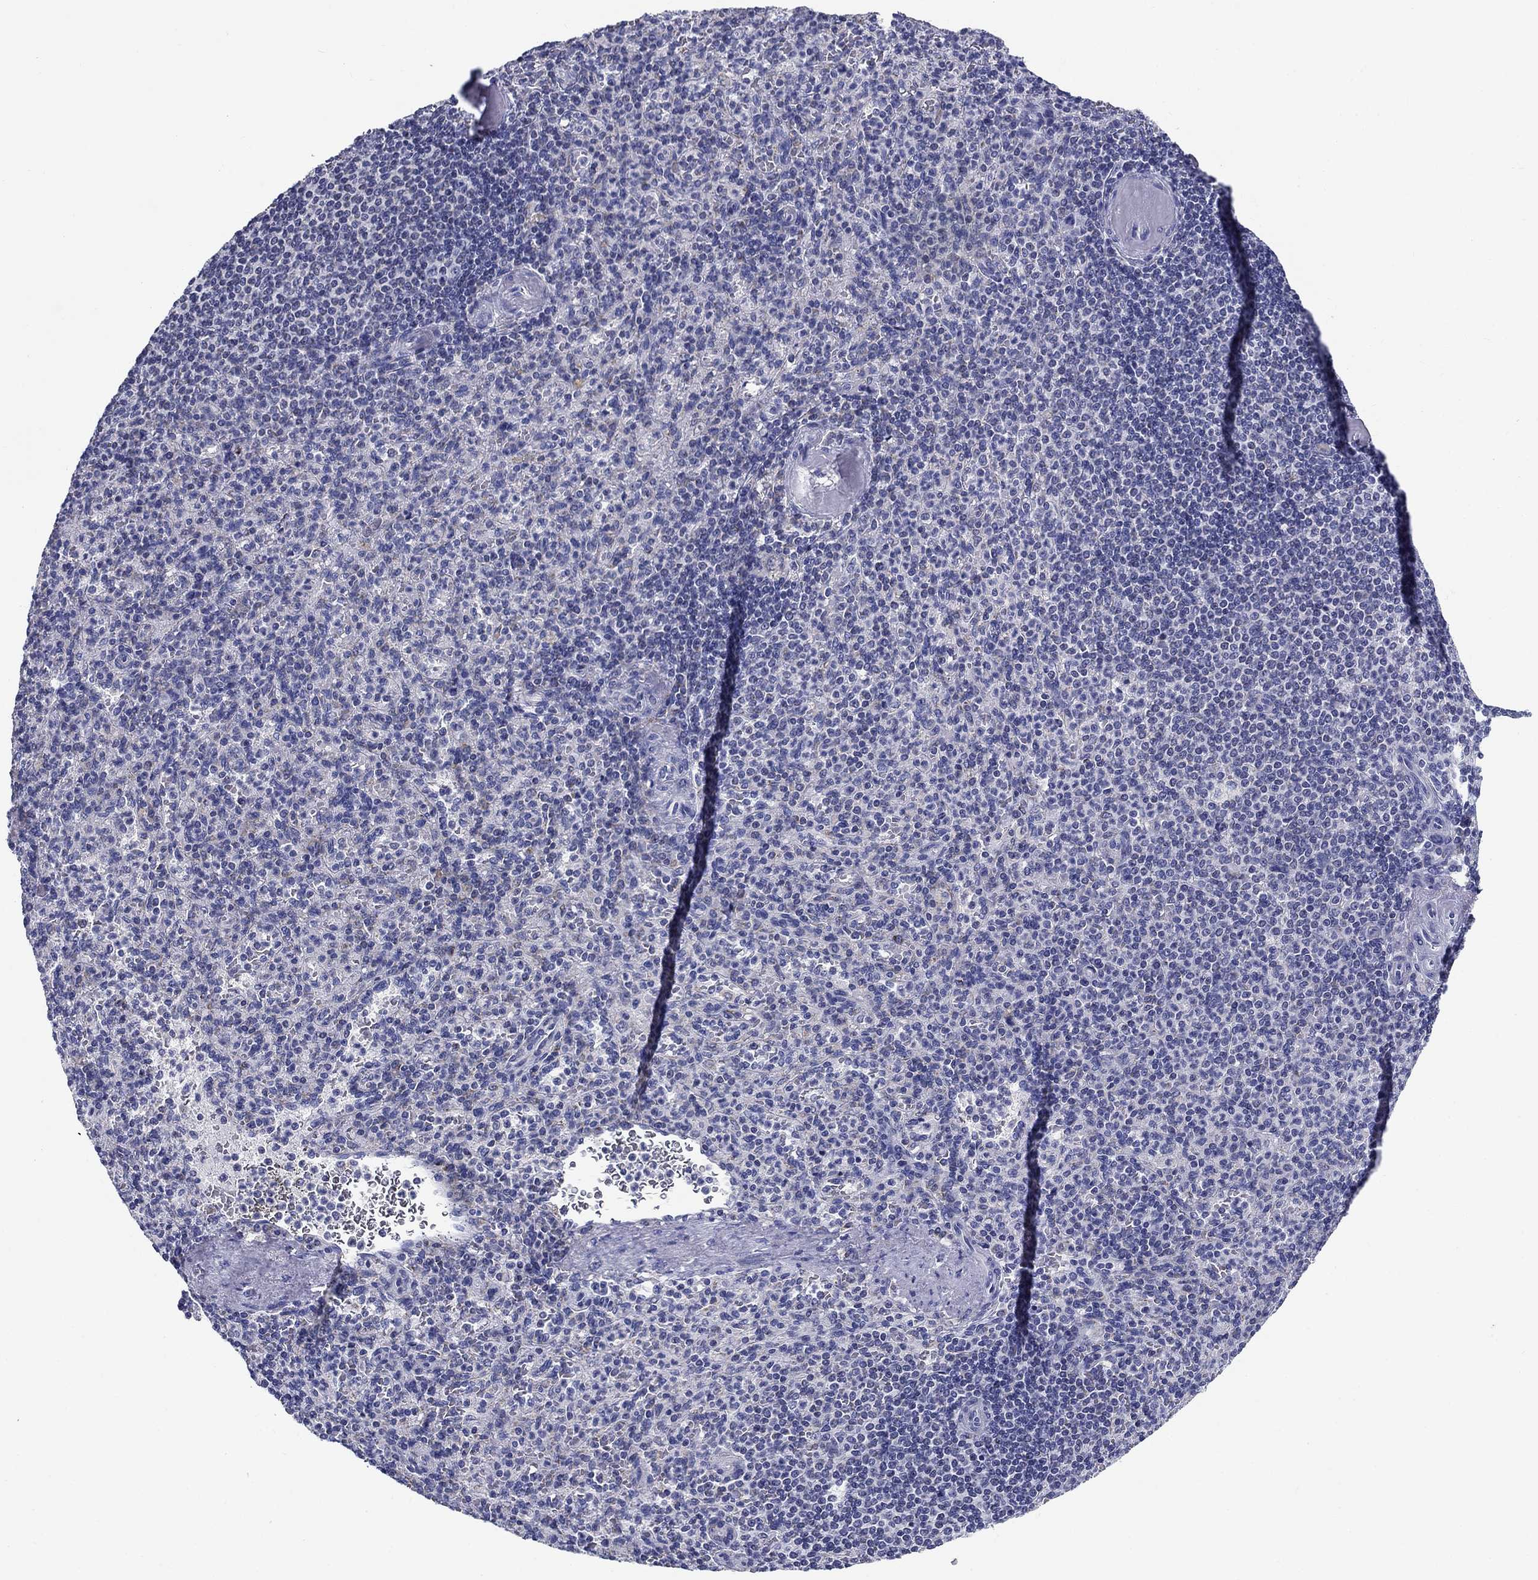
{"staining": {"intensity": "negative", "quantity": "none", "location": "none"}, "tissue": "spleen", "cell_type": "Cells in red pulp", "image_type": "normal", "snomed": [{"axis": "morphology", "description": "Normal tissue, NOS"}, {"axis": "topography", "description": "Spleen"}], "caption": "This is an IHC photomicrograph of normal spleen. There is no positivity in cells in red pulp.", "gene": "UPB1", "patient": {"sex": "female", "age": 74}}